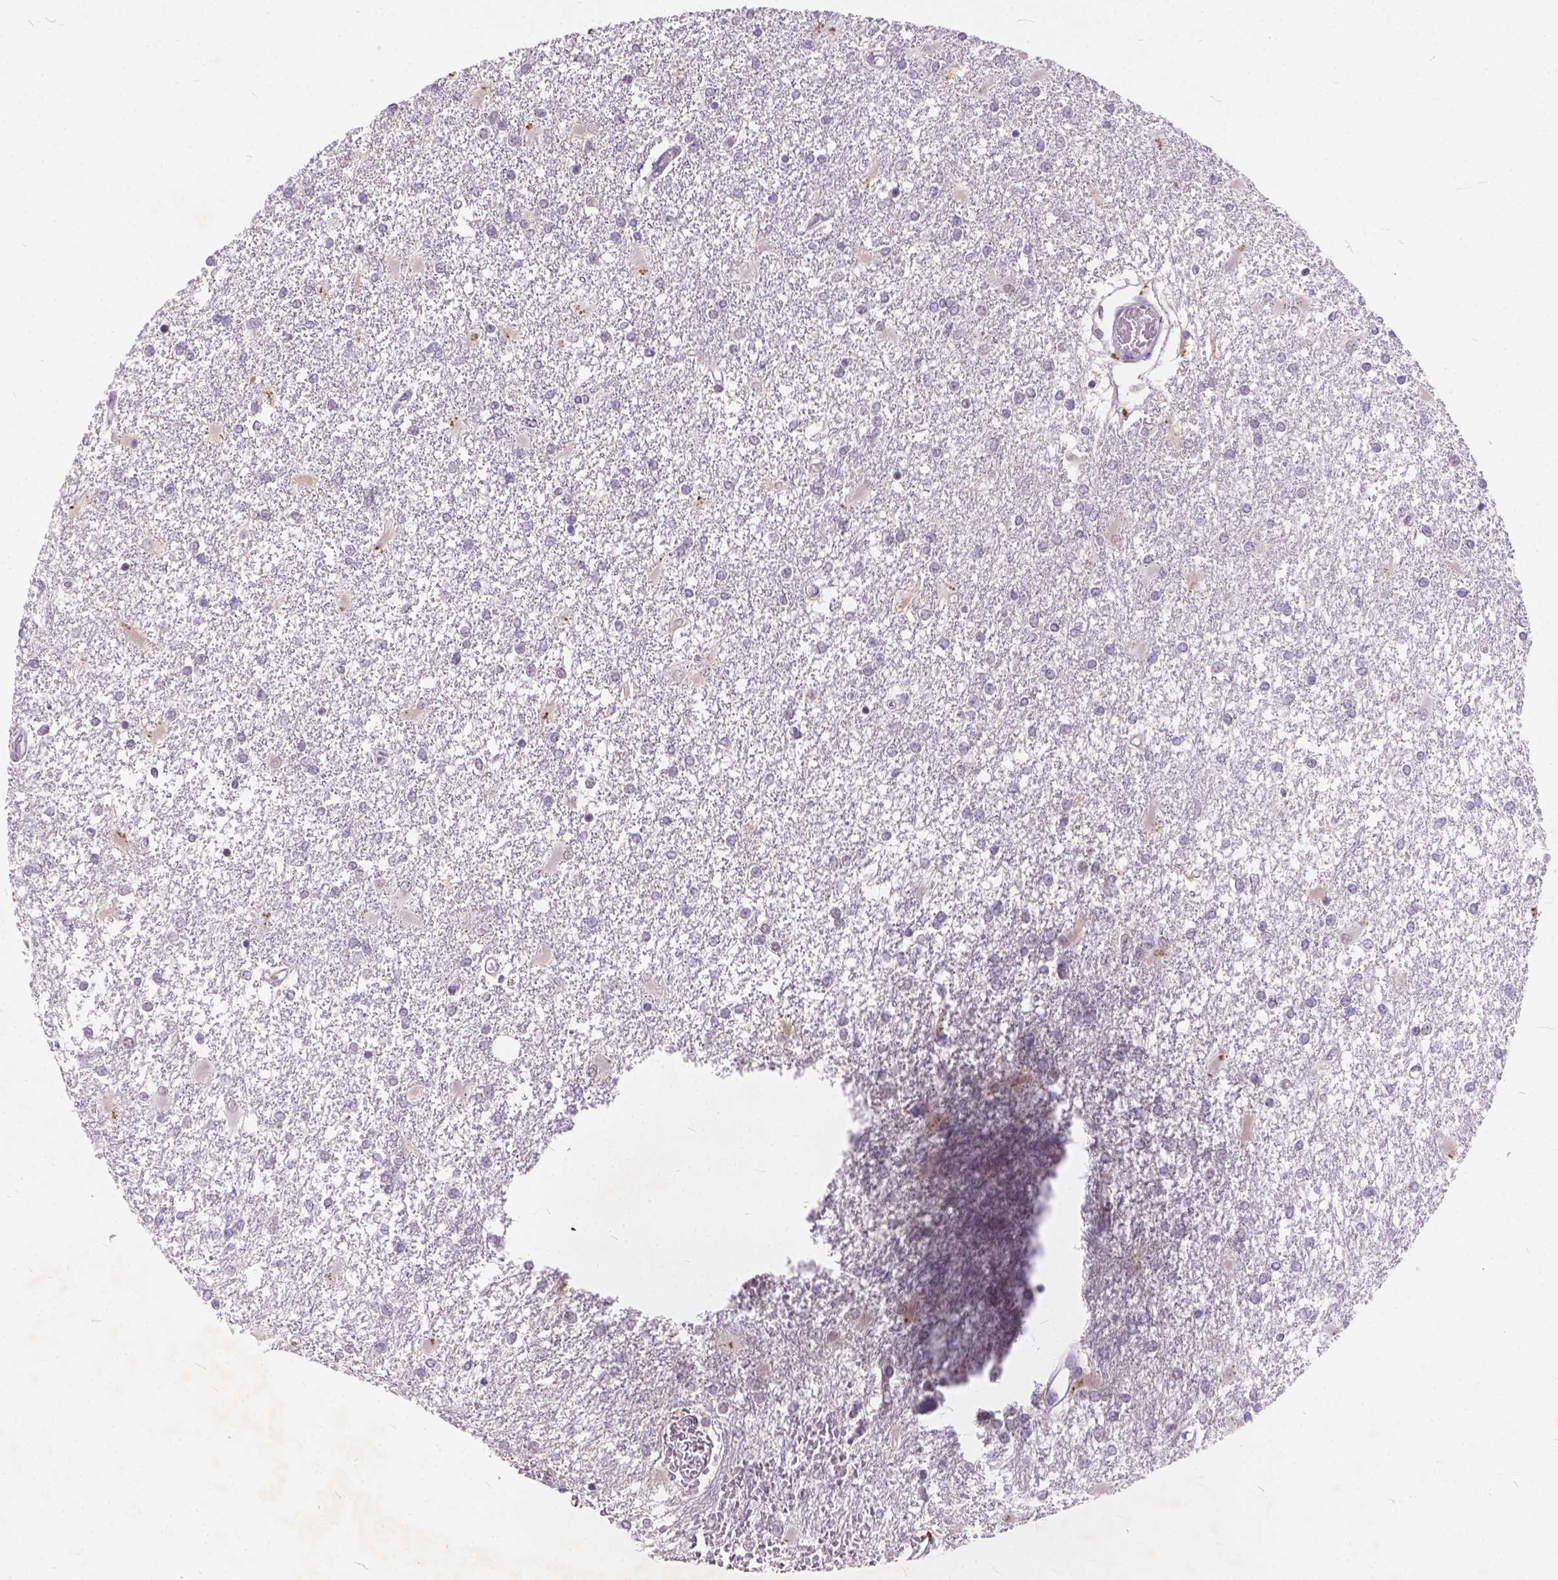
{"staining": {"intensity": "negative", "quantity": "none", "location": "none"}, "tissue": "glioma", "cell_type": "Tumor cells", "image_type": "cancer", "snomed": [{"axis": "morphology", "description": "Glioma, malignant, High grade"}, {"axis": "topography", "description": "Cerebral cortex"}], "caption": "Immunohistochemistry (IHC) image of neoplastic tissue: human glioma stained with DAB (3,3'-diaminobenzidine) exhibits no significant protein positivity in tumor cells.", "gene": "FAM53A", "patient": {"sex": "male", "age": 79}}